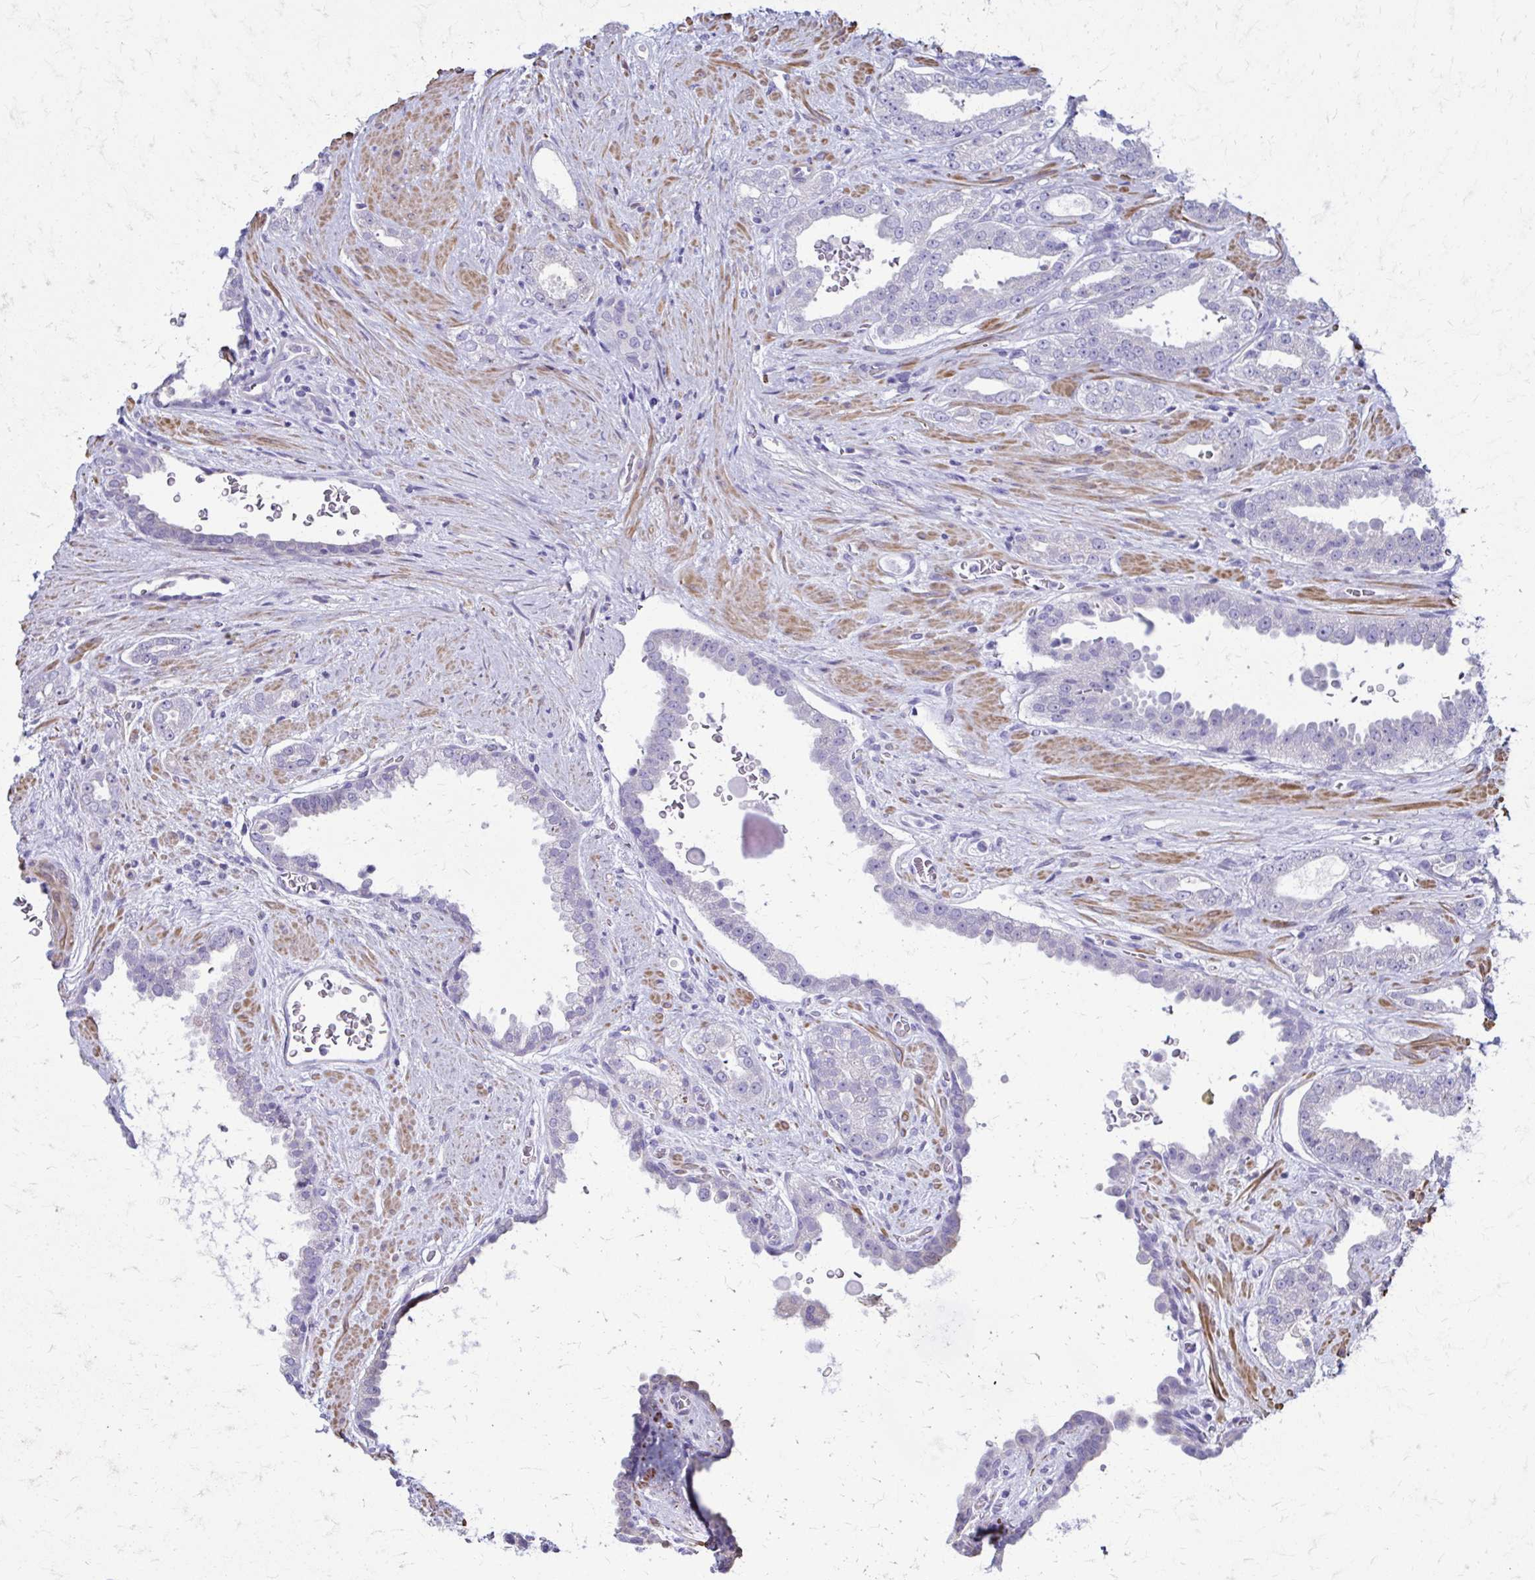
{"staining": {"intensity": "negative", "quantity": "none", "location": "none"}, "tissue": "prostate cancer", "cell_type": "Tumor cells", "image_type": "cancer", "snomed": [{"axis": "morphology", "description": "Adenocarcinoma, Low grade"}, {"axis": "topography", "description": "Prostate"}], "caption": "Immunohistochemistry histopathology image of human prostate cancer (low-grade adenocarcinoma) stained for a protein (brown), which shows no expression in tumor cells.", "gene": "DSP", "patient": {"sex": "male", "age": 67}}